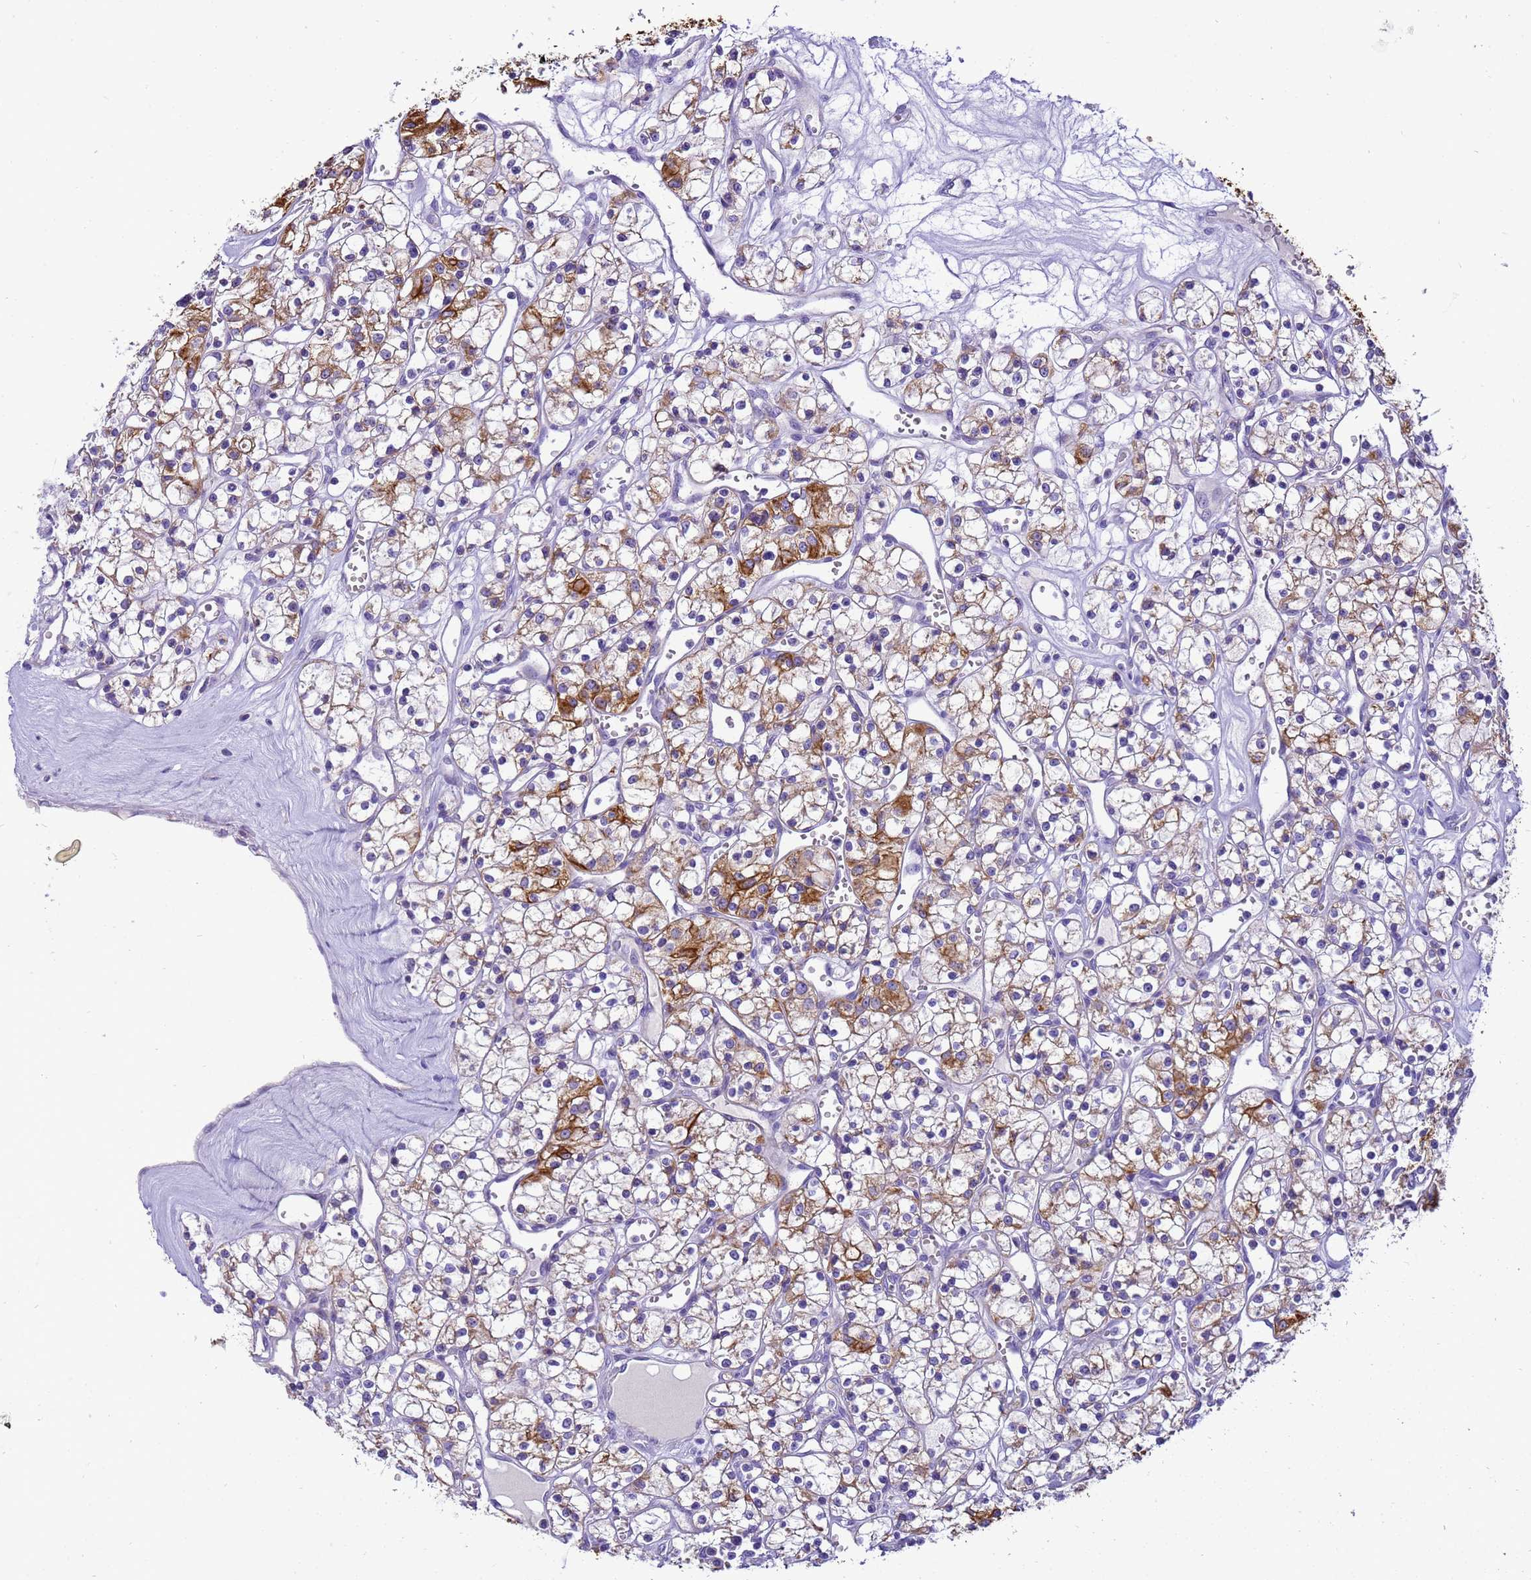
{"staining": {"intensity": "moderate", "quantity": "<25%", "location": "cytoplasmic/membranous"}, "tissue": "renal cancer", "cell_type": "Tumor cells", "image_type": "cancer", "snomed": [{"axis": "morphology", "description": "Adenocarcinoma, NOS"}, {"axis": "topography", "description": "Kidney"}], "caption": "This histopathology image exhibits immunohistochemistry staining of renal adenocarcinoma, with low moderate cytoplasmic/membranous positivity in approximately <25% of tumor cells.", "gene": "PIEZO2", "patient": {"sex": "female", "age": 59}}